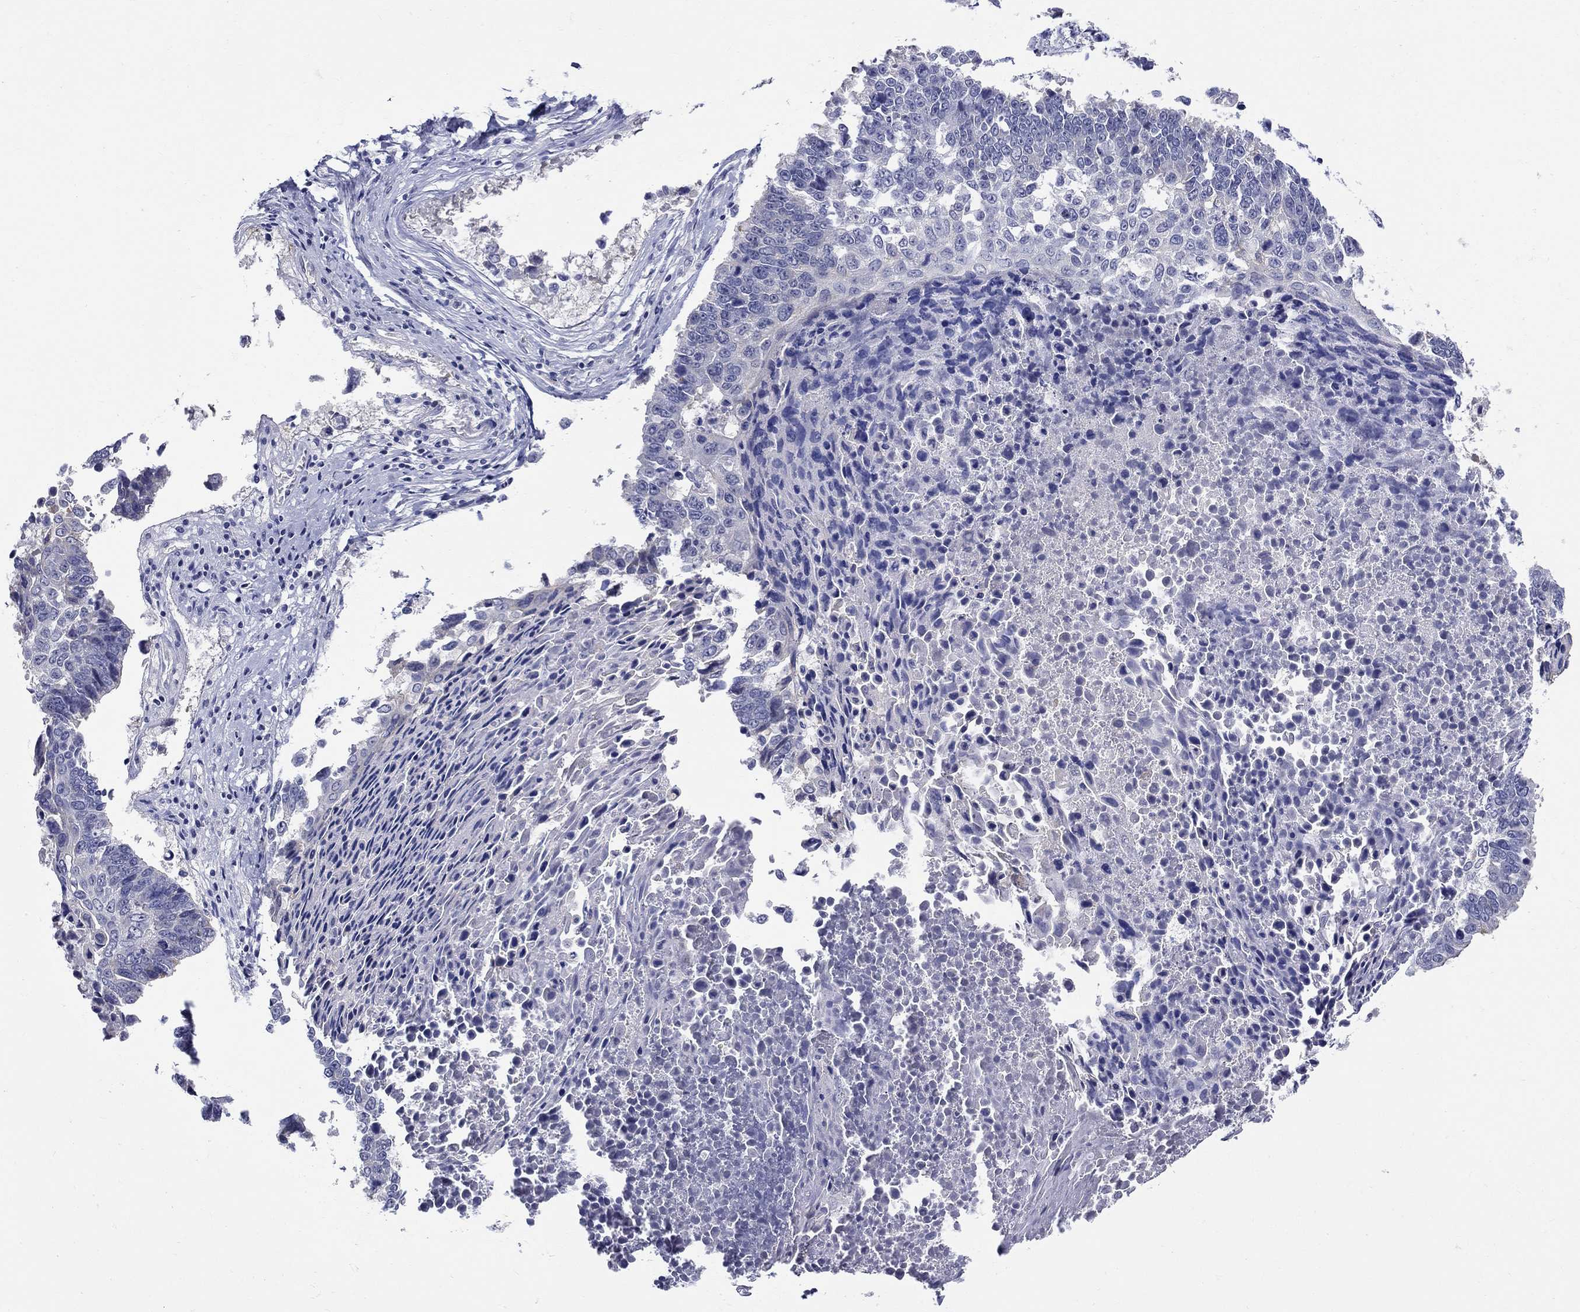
{"staining": {"intensity": "negative", "quantity": "none", "location": "none"}, "tissue": "lung cancer", "cell_type": "Tumor cells", "image_type": "cancer", "snomed": [{"axis": "morphology", "description": "Squamous cell carcinoma, NOS"}, {"axis": "topography", "description": "Lung"}], "caption": "Tumor cells show no significant positivity in lung cancer. The staining was performed using DAB (3,3'-diaminobenzidine) to visualize the protein expression in brown, while the nuclei were stained in blue with hematoxylin (Magnification: 20x).", "gene": "SLC30A3", "patient": {"sex": "male", "age": 73}}